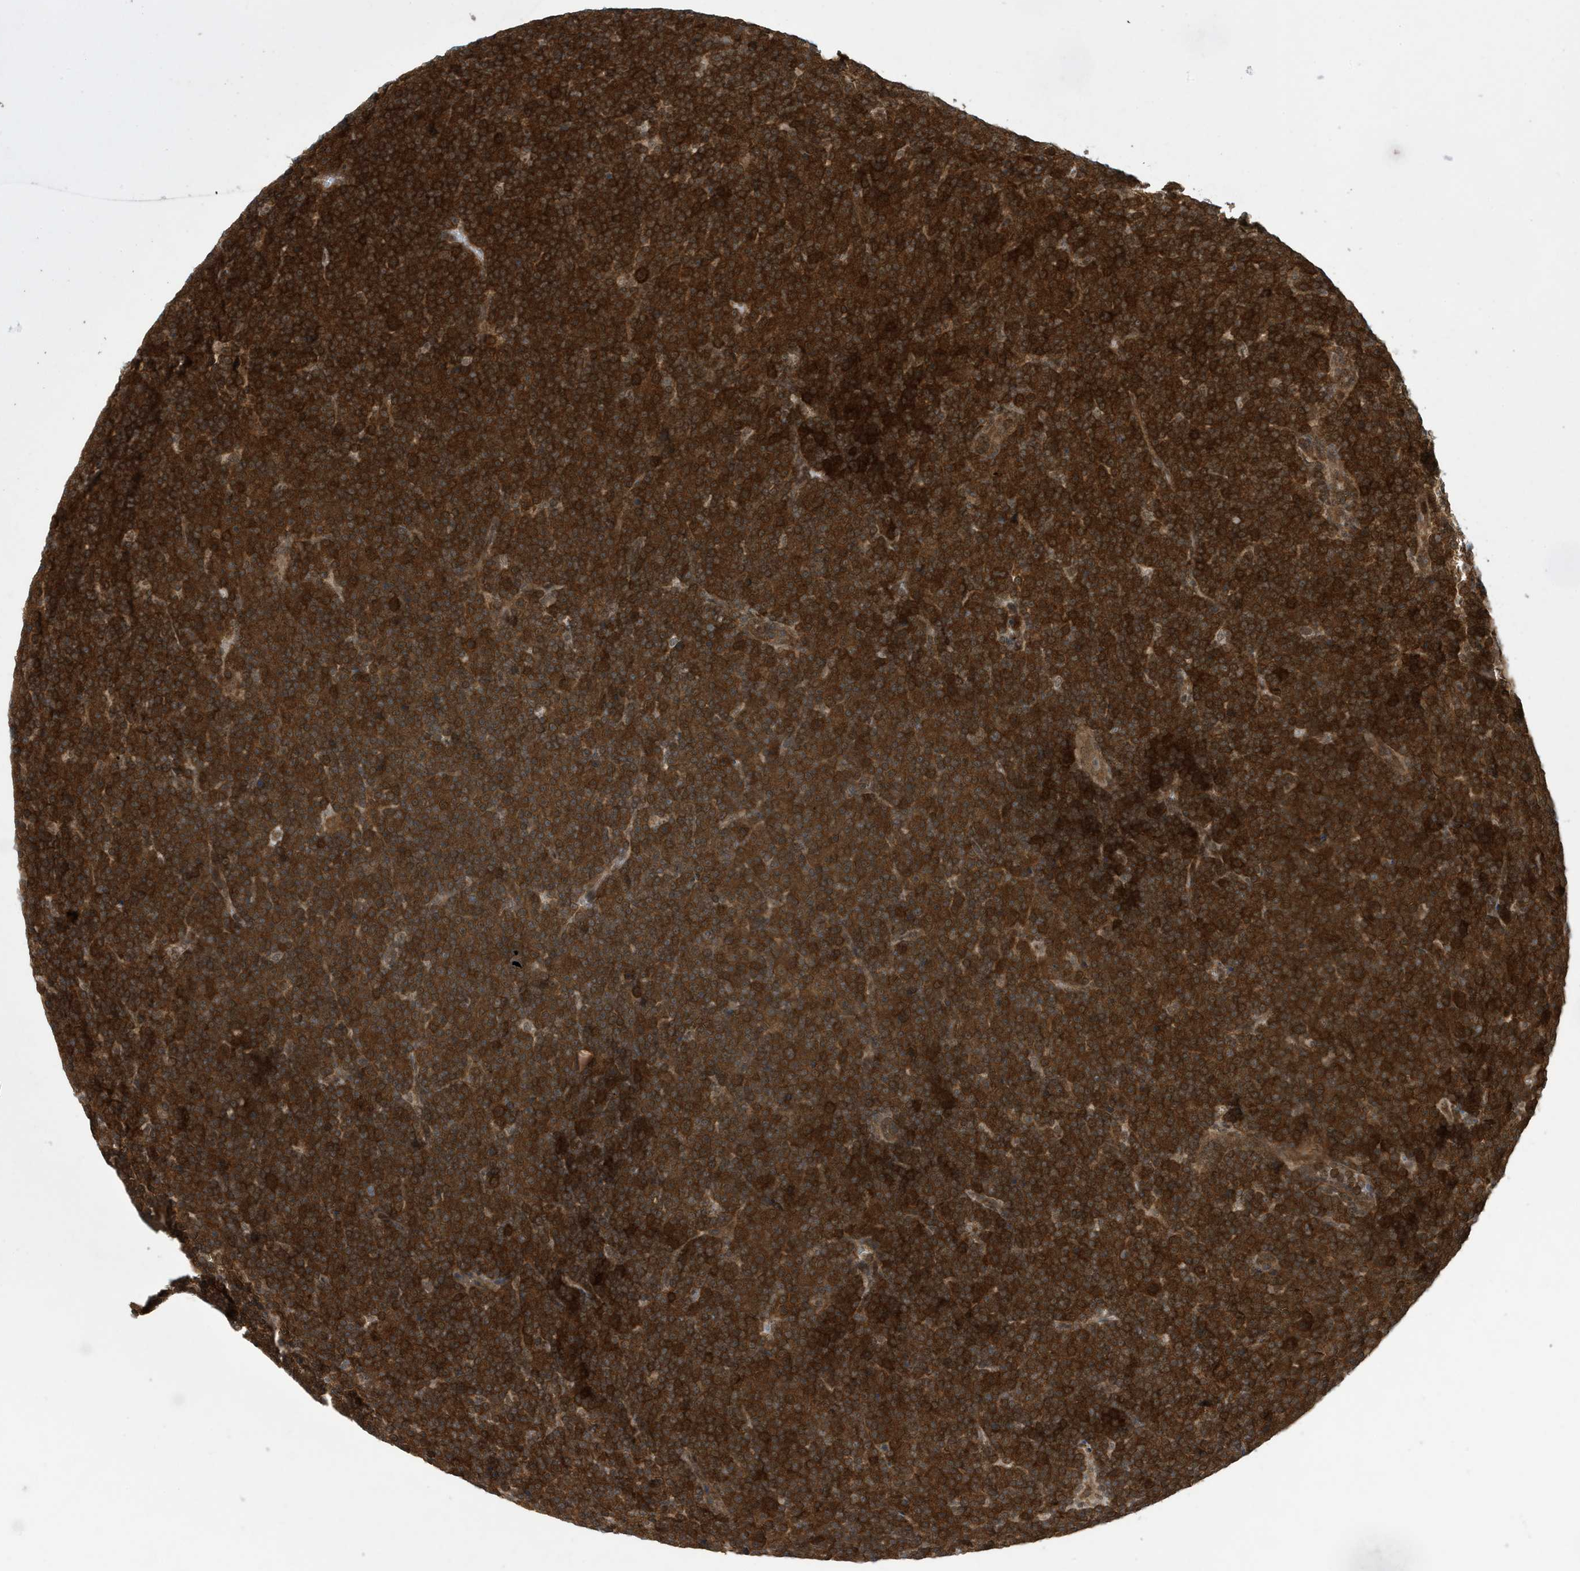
{"staining": {"intensity": "strong", "quantity": ">75%", "location": "cytoplasmic/membranous"}, "tissue": "lymphoma", "cell_type": "Tumor cells", "image_type": "cancer", "snomed": [{"axis": "morphology", "description": "Malignant lymphoma, non-Hodgkin's type, Low grade"}, {"axis": "topography", "description": "Lymph node"}], "caption": "Protein expression analysis of lymphoma reveals strong cytoplasmic/membranous positivity in about >75% of tumor cells.", "gene": "UBQLN1", "patient": {"sex": "female", "age": 67}}